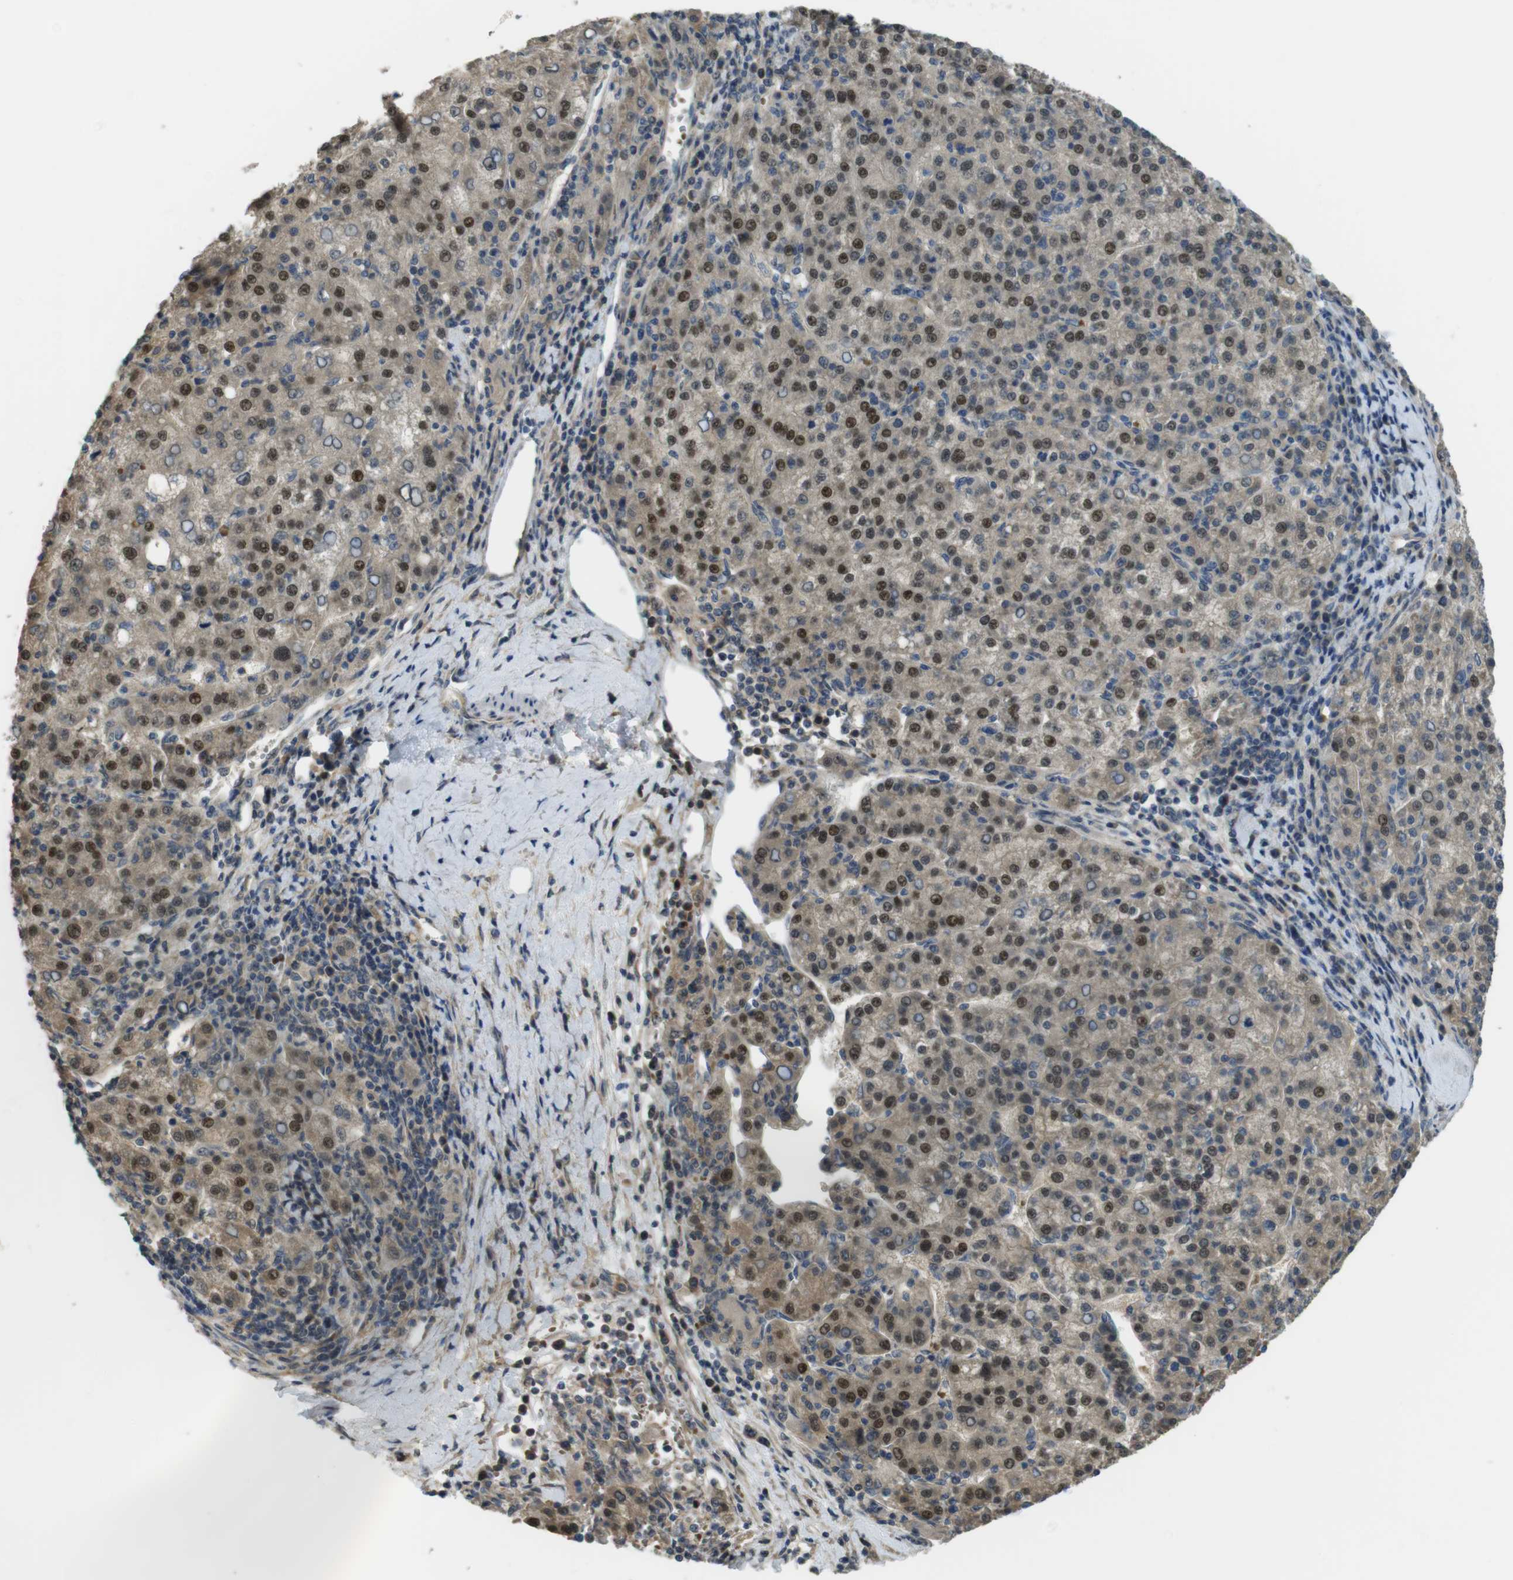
{"staining": {"intensity": "moderate", "quantity": "25%-75%", "location": "nuclear"}, "tissue": "liver cancer", "cell_type": "Tumor cells", "image_type": "cancer", "snomed": [{"axis": "morphology", "description": "Carcinoma, Hepatocellular, NOS"}, {"axis": "topography", "description": "Liver"}], "caption": "Human liver hepatocellular carcinoma stained with a brown dye shows moderate nuclear positive positivity in approximately 25%-75% of tumor cells.", "gene": "ABHD15", "patient": {"sex": "female", "age": 58}}